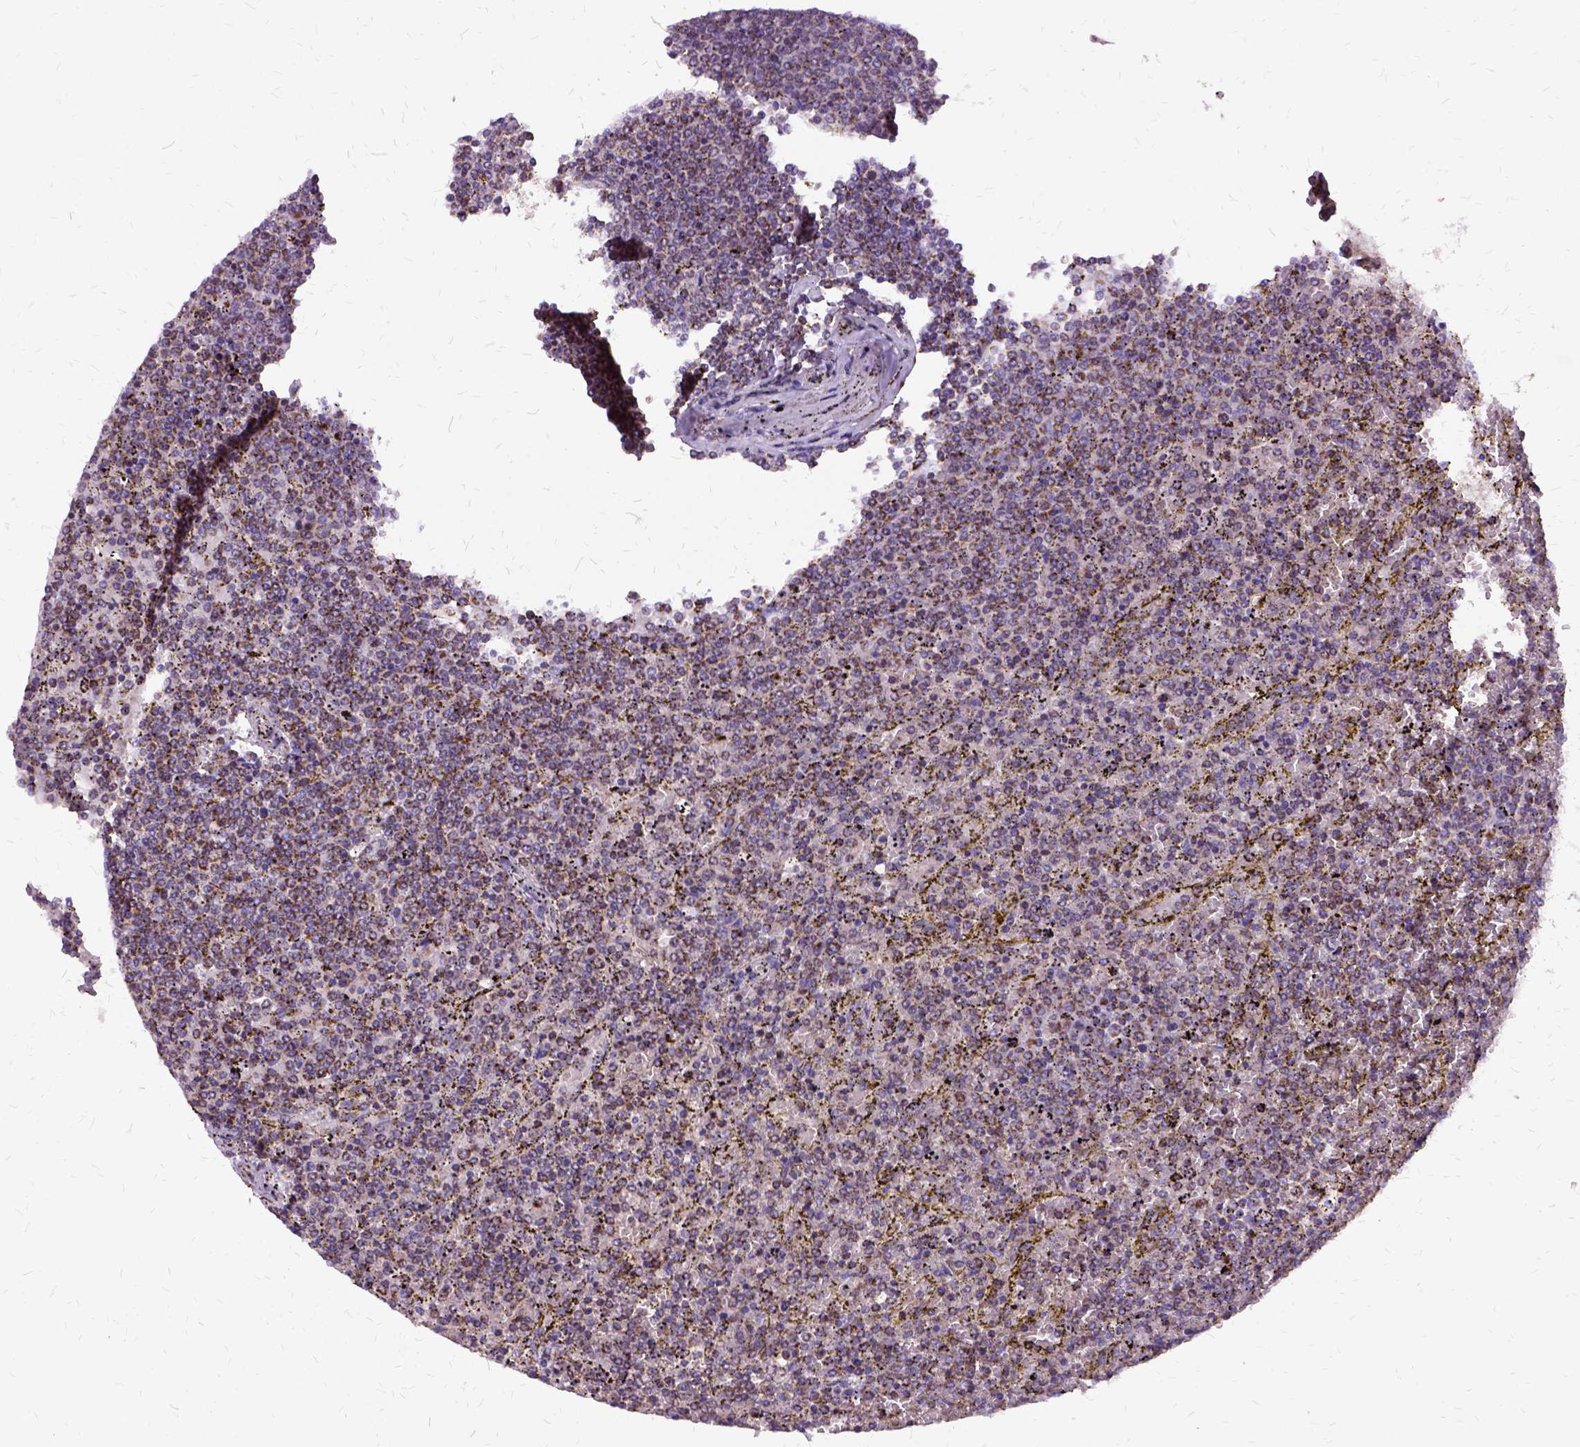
{"staining": {"intensity": "moderate", "quantity": "25%-75%", "location": "cytoplasmic/membranous"}, "tissue": "lymphoma", "cell_type": "Tumor cells", "image_type": "cancer", "snomed": [{"axis": "morphology", "description": "Malignant lymphoma, non-Hodgkin's type, Low grade"}, {"axis": "topography", "description": "Spleen"}], "caption": "Low-grade malignant lymphoma, non-Hodgkin's type was stained to show a protein in brown. There is medium levels of moderate cytoplasmic/membranous staining in about 25%-75% of tumor cells.", "gene": "OXCT1", "patient": {"sex": "female", "age": 77}}